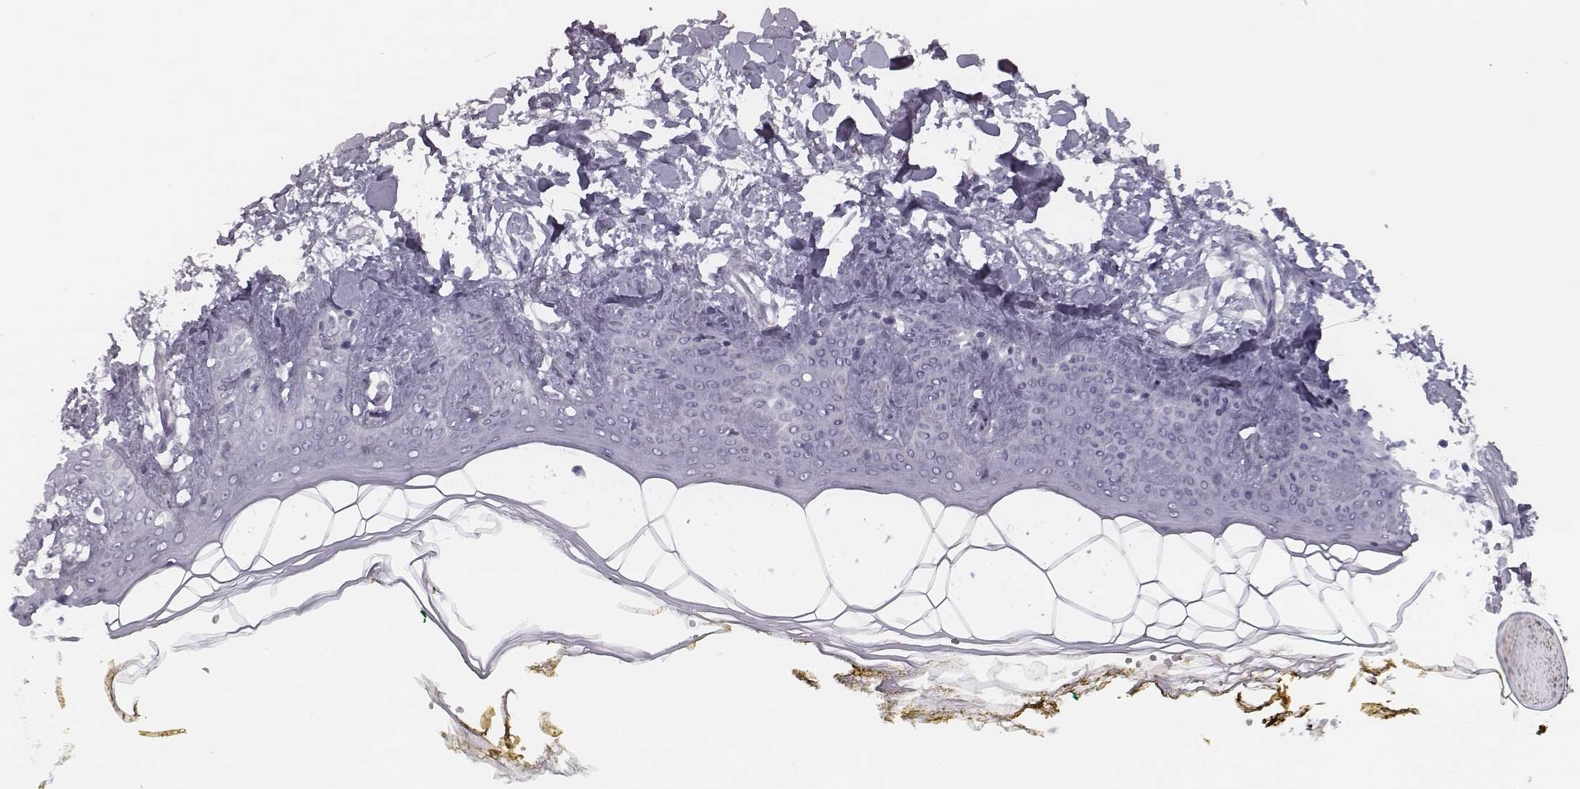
{"staining": {"intensity": "negative", "quantity": "none", "location": "none"}, "tissue": "skin", "cell_type": "Fibroblasts", "image_type": "normal", "snomed": [{"axis": "morphology", "description": "Normal tissue, NOS"}, {"axis": "topography", "description": "Skin"}], "caption": "Immunohistochemistry photomicrograph of unremarkable skin: human skin stained with DAB (3,3'-diaminobenzidine) reveals no significant protein positivity in fibroblasts. (DAB (3,3'-diaminobenzidine) immunohistochemistry visualized using brightfield microscopy, high magnification).", "gene": "SEPTIN14", "patient": {"sex": "female", "age": 34}}